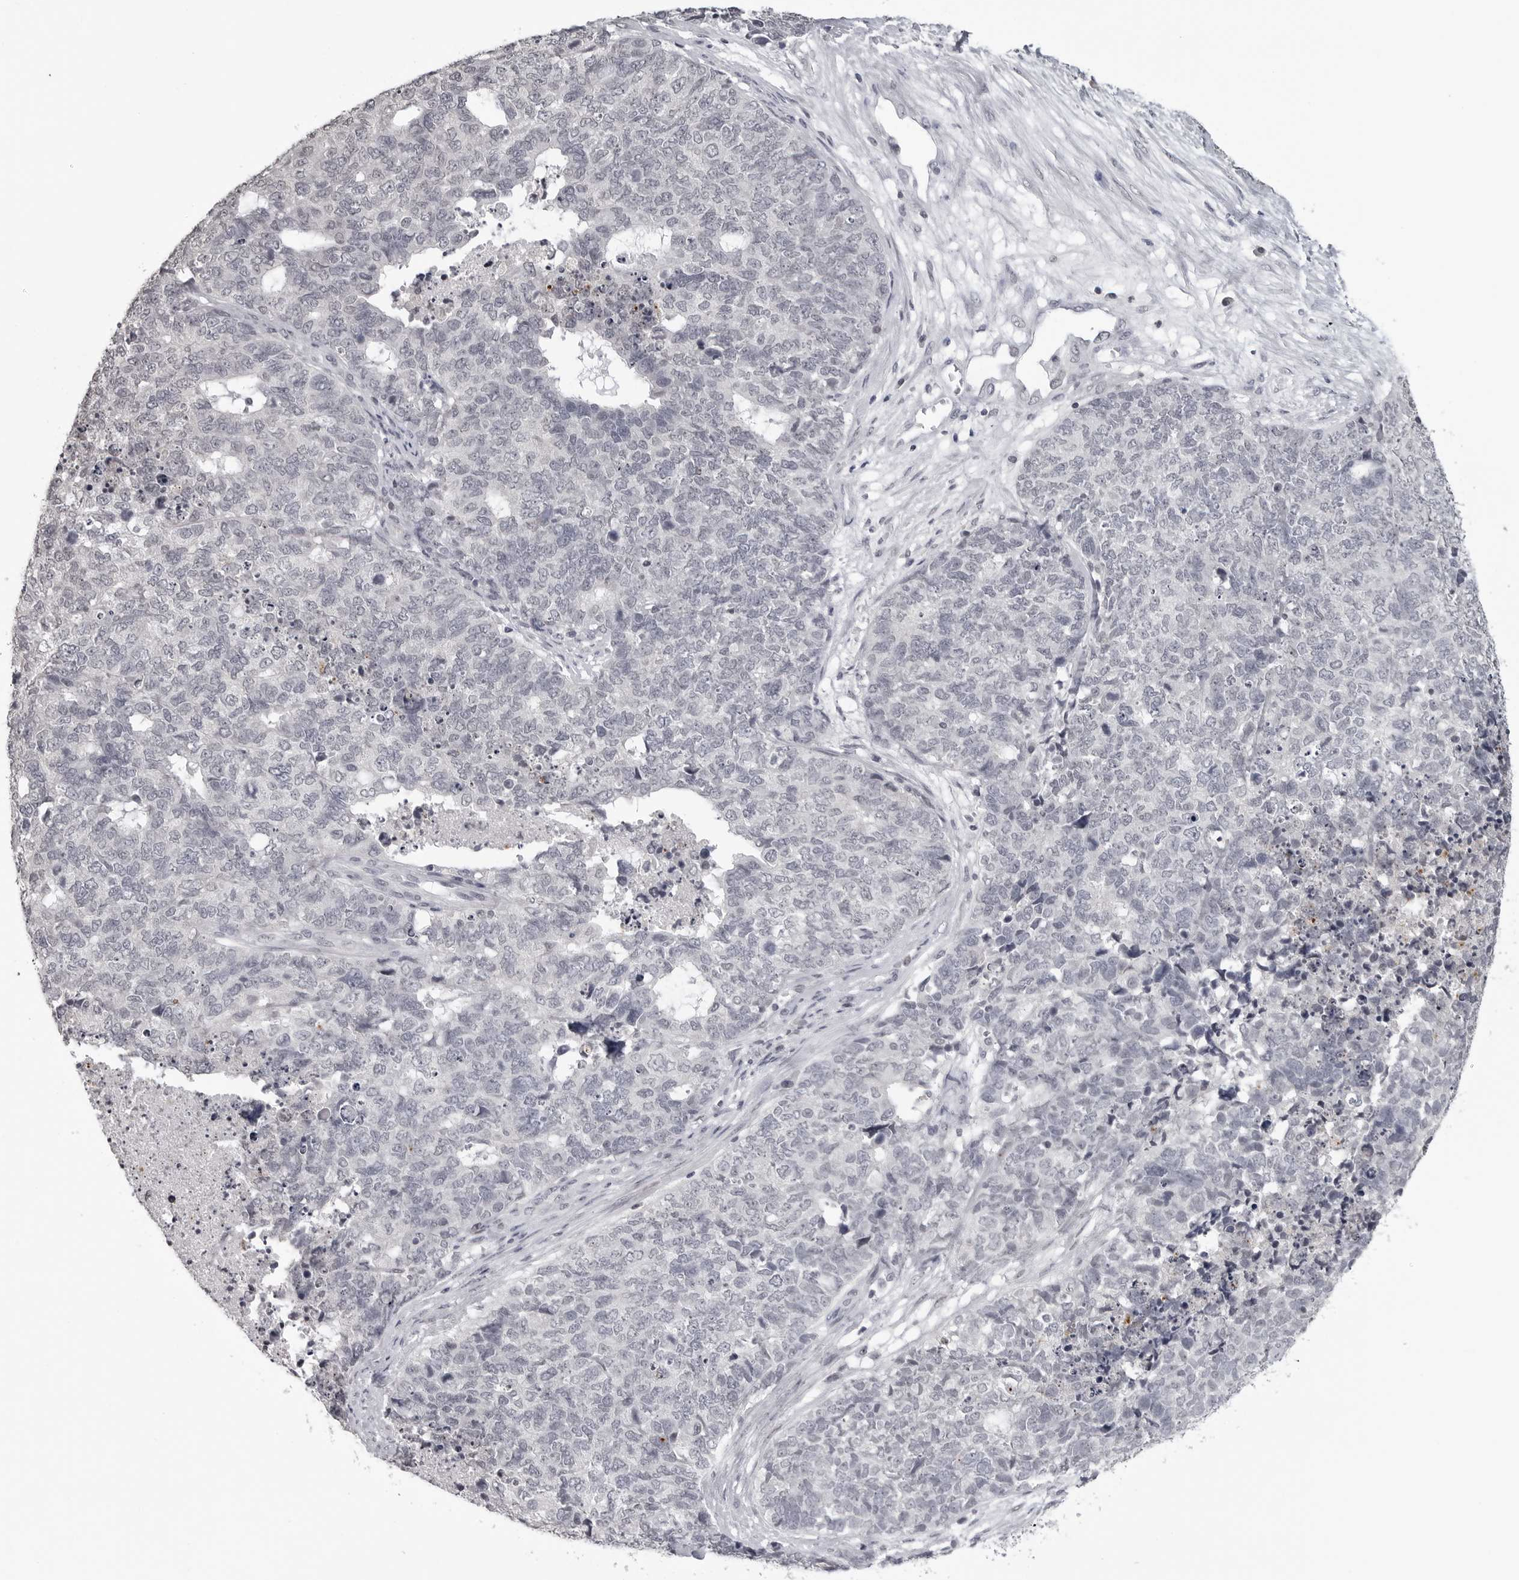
{"staining": {"intensity": "negative", "quantity": "none", "location": "none"}, "tissue": "cervical cancer", "cell_type": "Tumor cells", "image_type": "cancer", "snomed": [{"axis": "morphology", "description": "Squamous cell carcinoma, NOS"}, {"axis": "topography", "description": "Cervix"}], "caption": "The histopathology image reveals no significant staining in tumor cells of cervical squamous cell carcinoma.", "gene": "DDX54", "patient": {"sex": "female", "age": 63}}